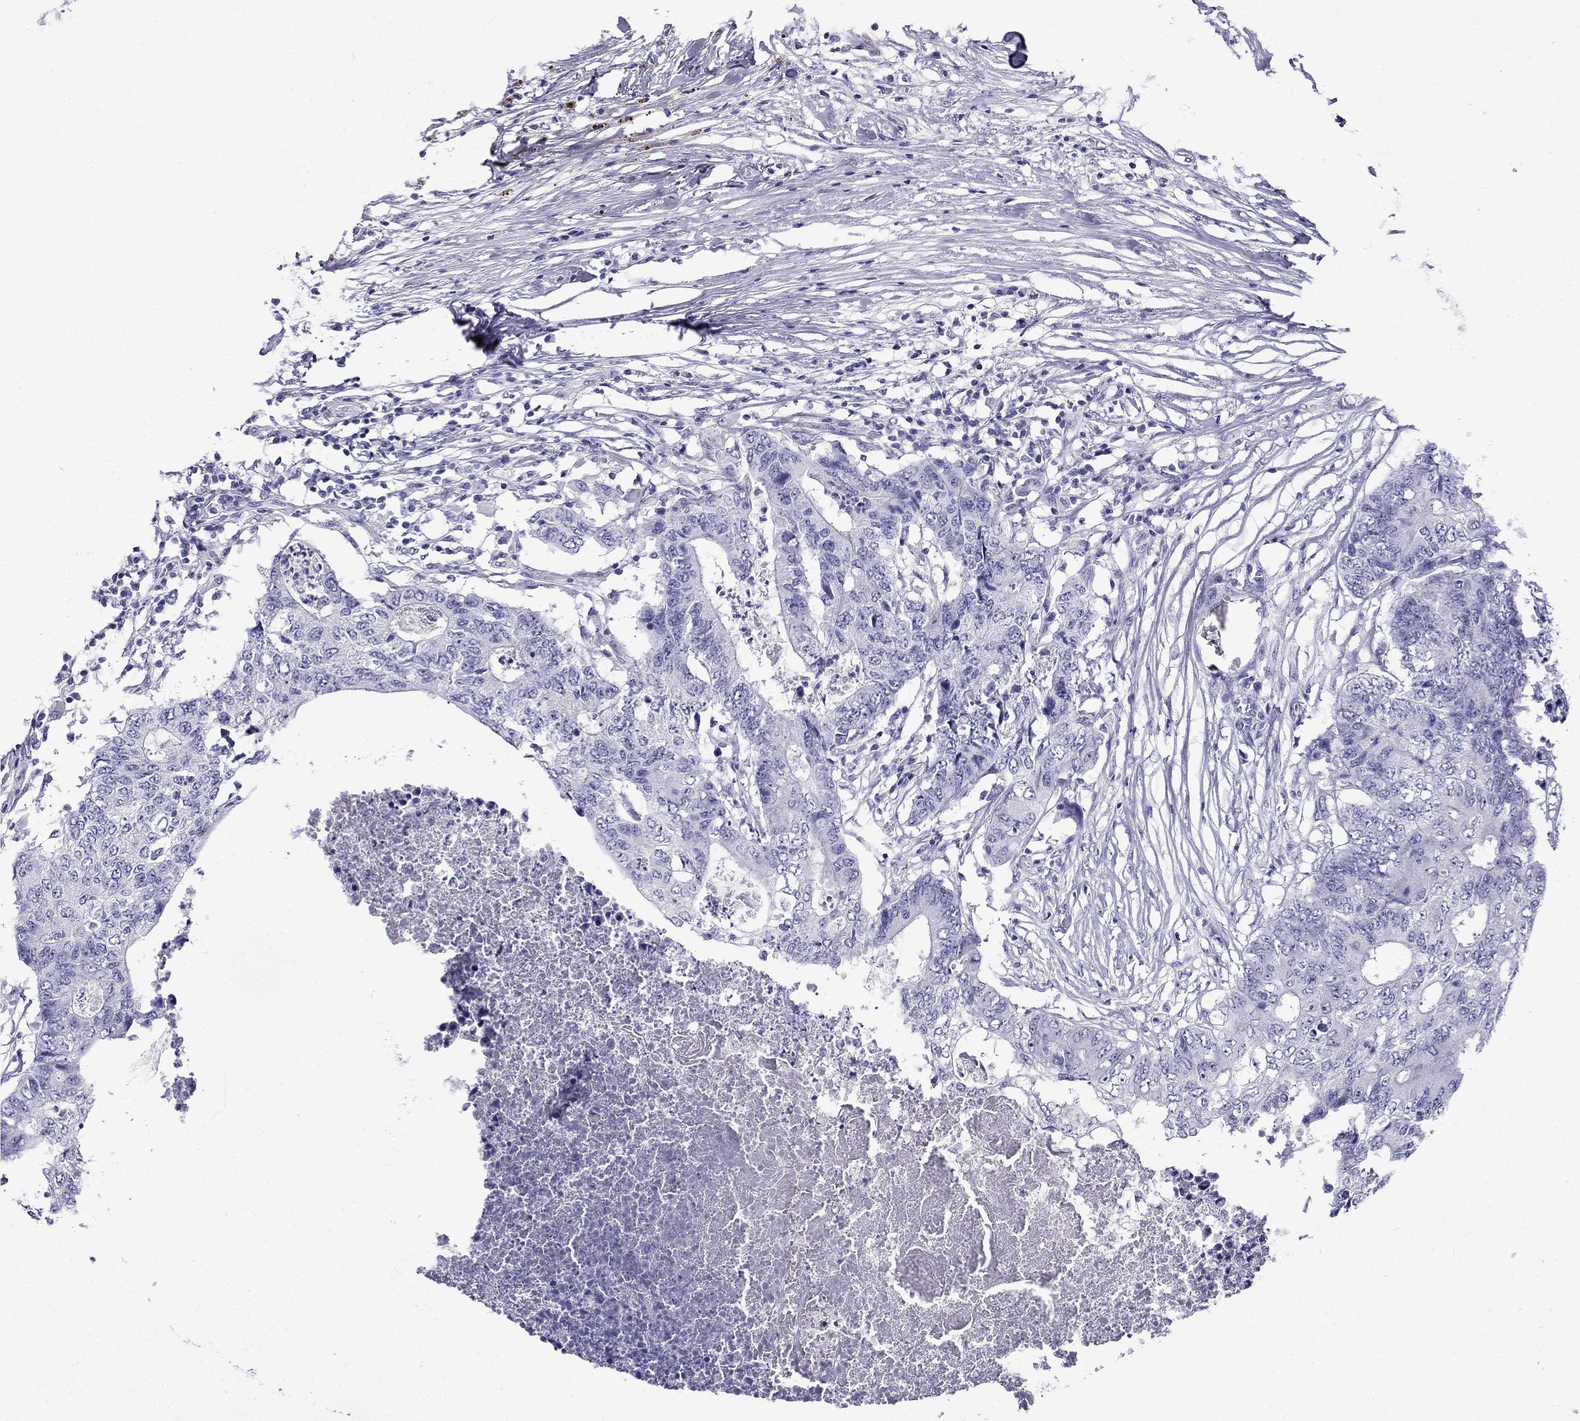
{"staining": {"intensity": "negative", "quantity": "none", "location": "none"}, "tissue": "colorectal cancer", "cell_type": "Tumor cells", "image_type": "cancer", "snomed": [{"axis": "morphology", "description": "Adenocarcinoma, NOS"}, {"axis": "topography", "description": "Colon"}], "caption": "Immunohistochemistry (IHC) photomicrograph of neoplastic tissue: human colorectal cancer stained with DAB (3,3'-diaminobenzidine) demonstrates no significant protein positivity in tumor cells.", "gene": "ERC2", "patient": {"sex": "female", "age": 48}}